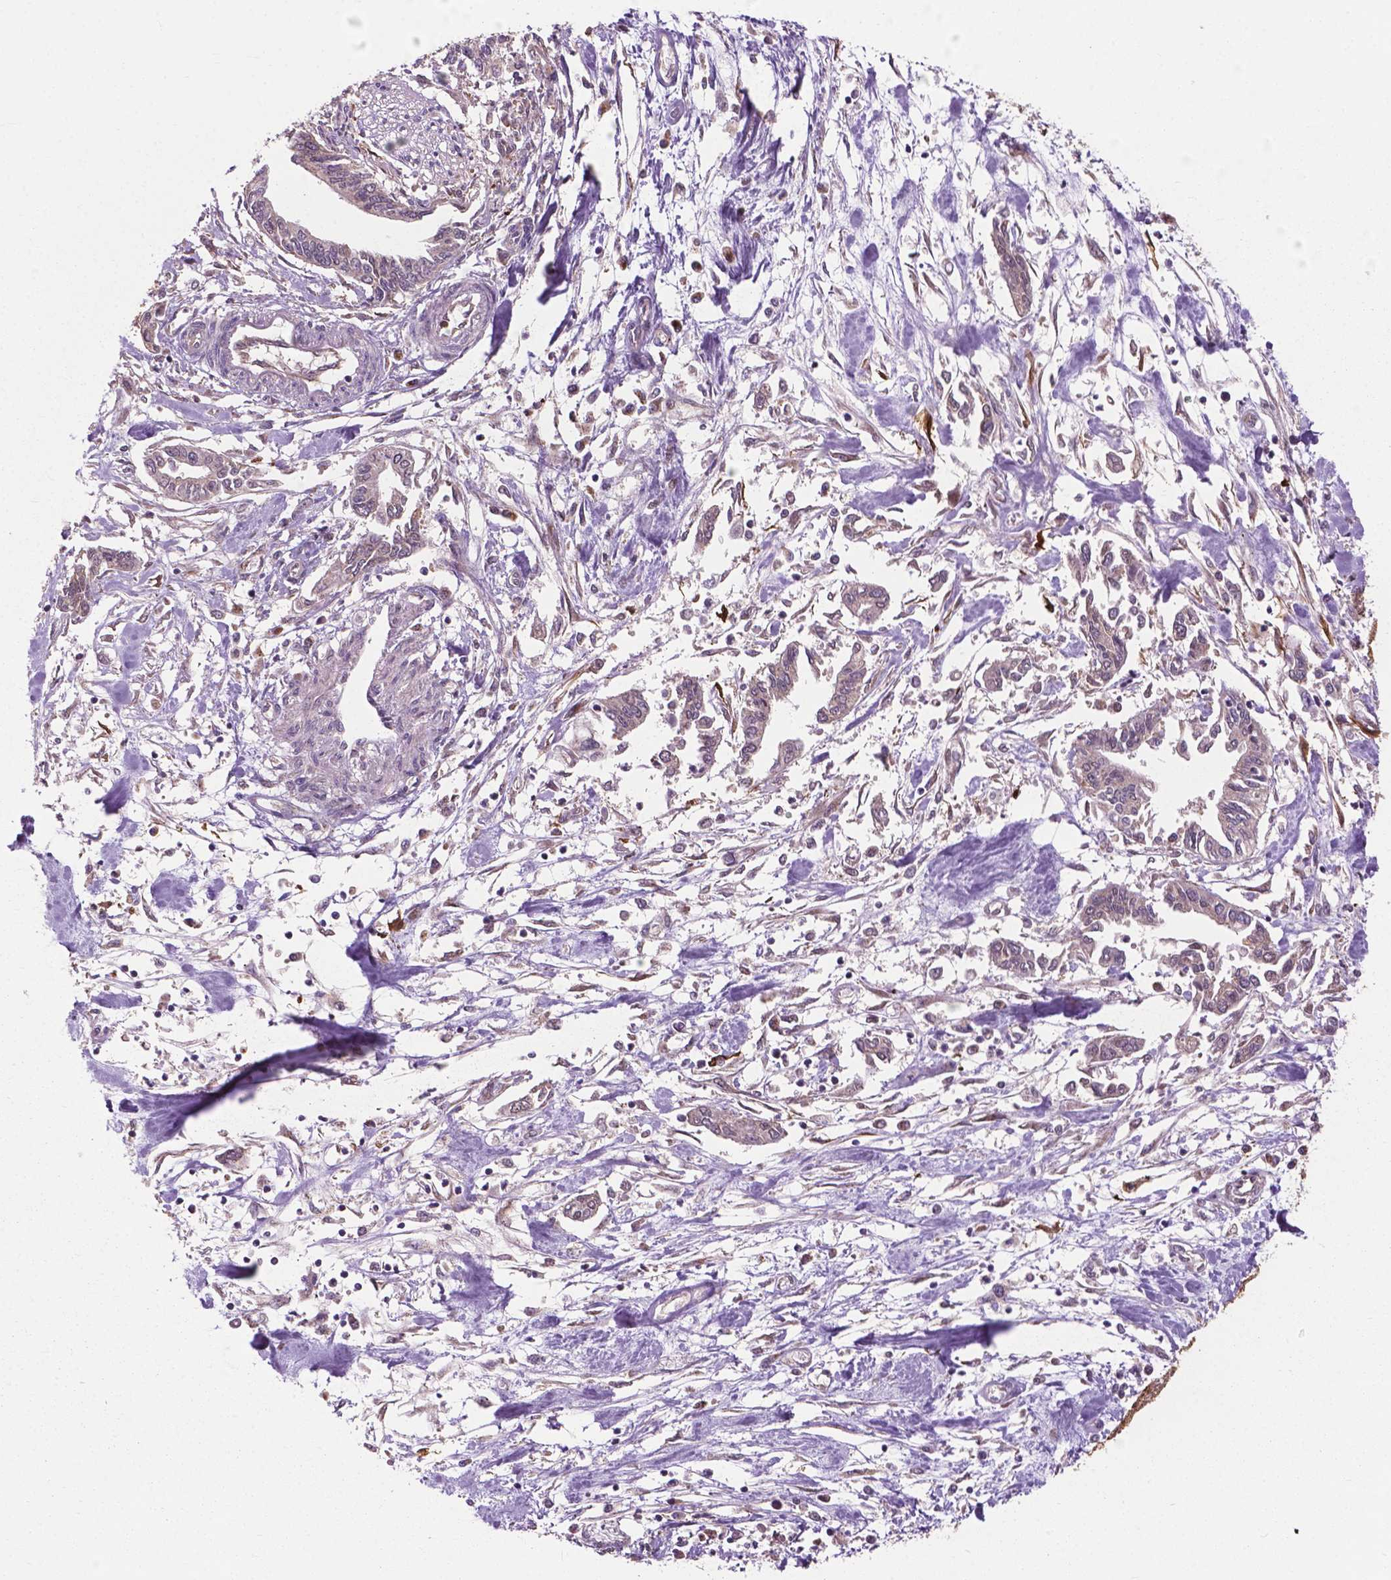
{"staining": {"intensity": "negative", "quantity": "none", "location": "none"}, "tissue": "pancreatic cancer", "cell_type": "Tumor cells", "image_type": "cancer", "snomed": [{"axis": "morphology", "description": "Adenocarcinoma, NOS"}, {"axis": "topography", "description": "Pancreas"}], "caption": "Tumor cells are negative for brown protein staining in pancreatic adenocarcinoma.", "gene": "PPP1CB", "patient": {"sex": "male", "age": 60}}